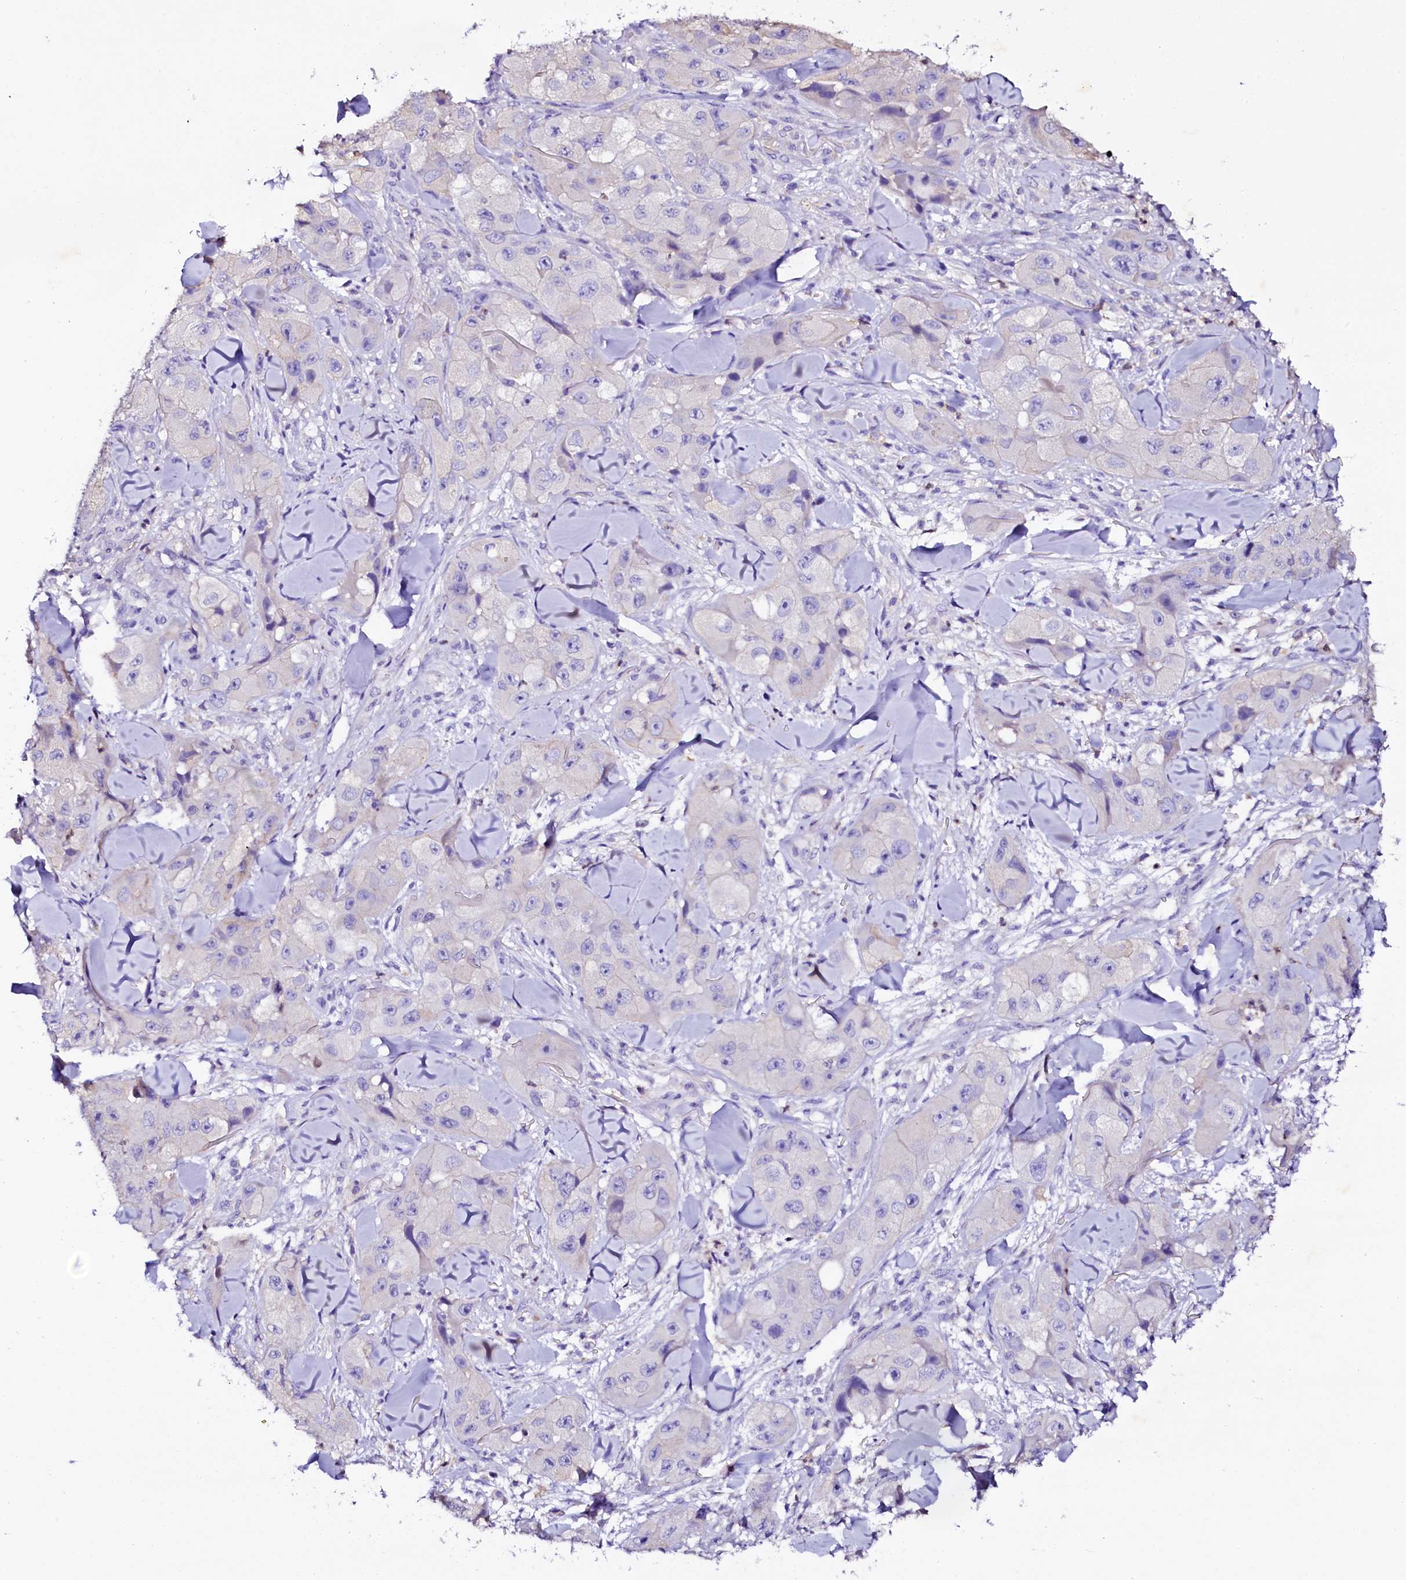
{"staining": {"intensity": "negative", "quantity": "none", "location": "none"}, "tissue": "skin cancer", "cell_type": "Tumor cells", "image_type": "cancer", "snomed": [{"axis": "morphology", "description": "Squamous cell carcinoma, NOS"}, {"axis": "topography", "description": "Skin"}, {"axis": "topography", "description": "Subcutis"}], "caption": "Immunohistochemical staining of human skin cancer (squamous cell carcinoma) displays no significant staining in tumor cells. (Stains: DAB IHC with hematoxylin counter stain, Microscopy: brightfield microscopy at high magnification).", "gene": "NAA16", "patient": {"sex": "male", "age": 73}}